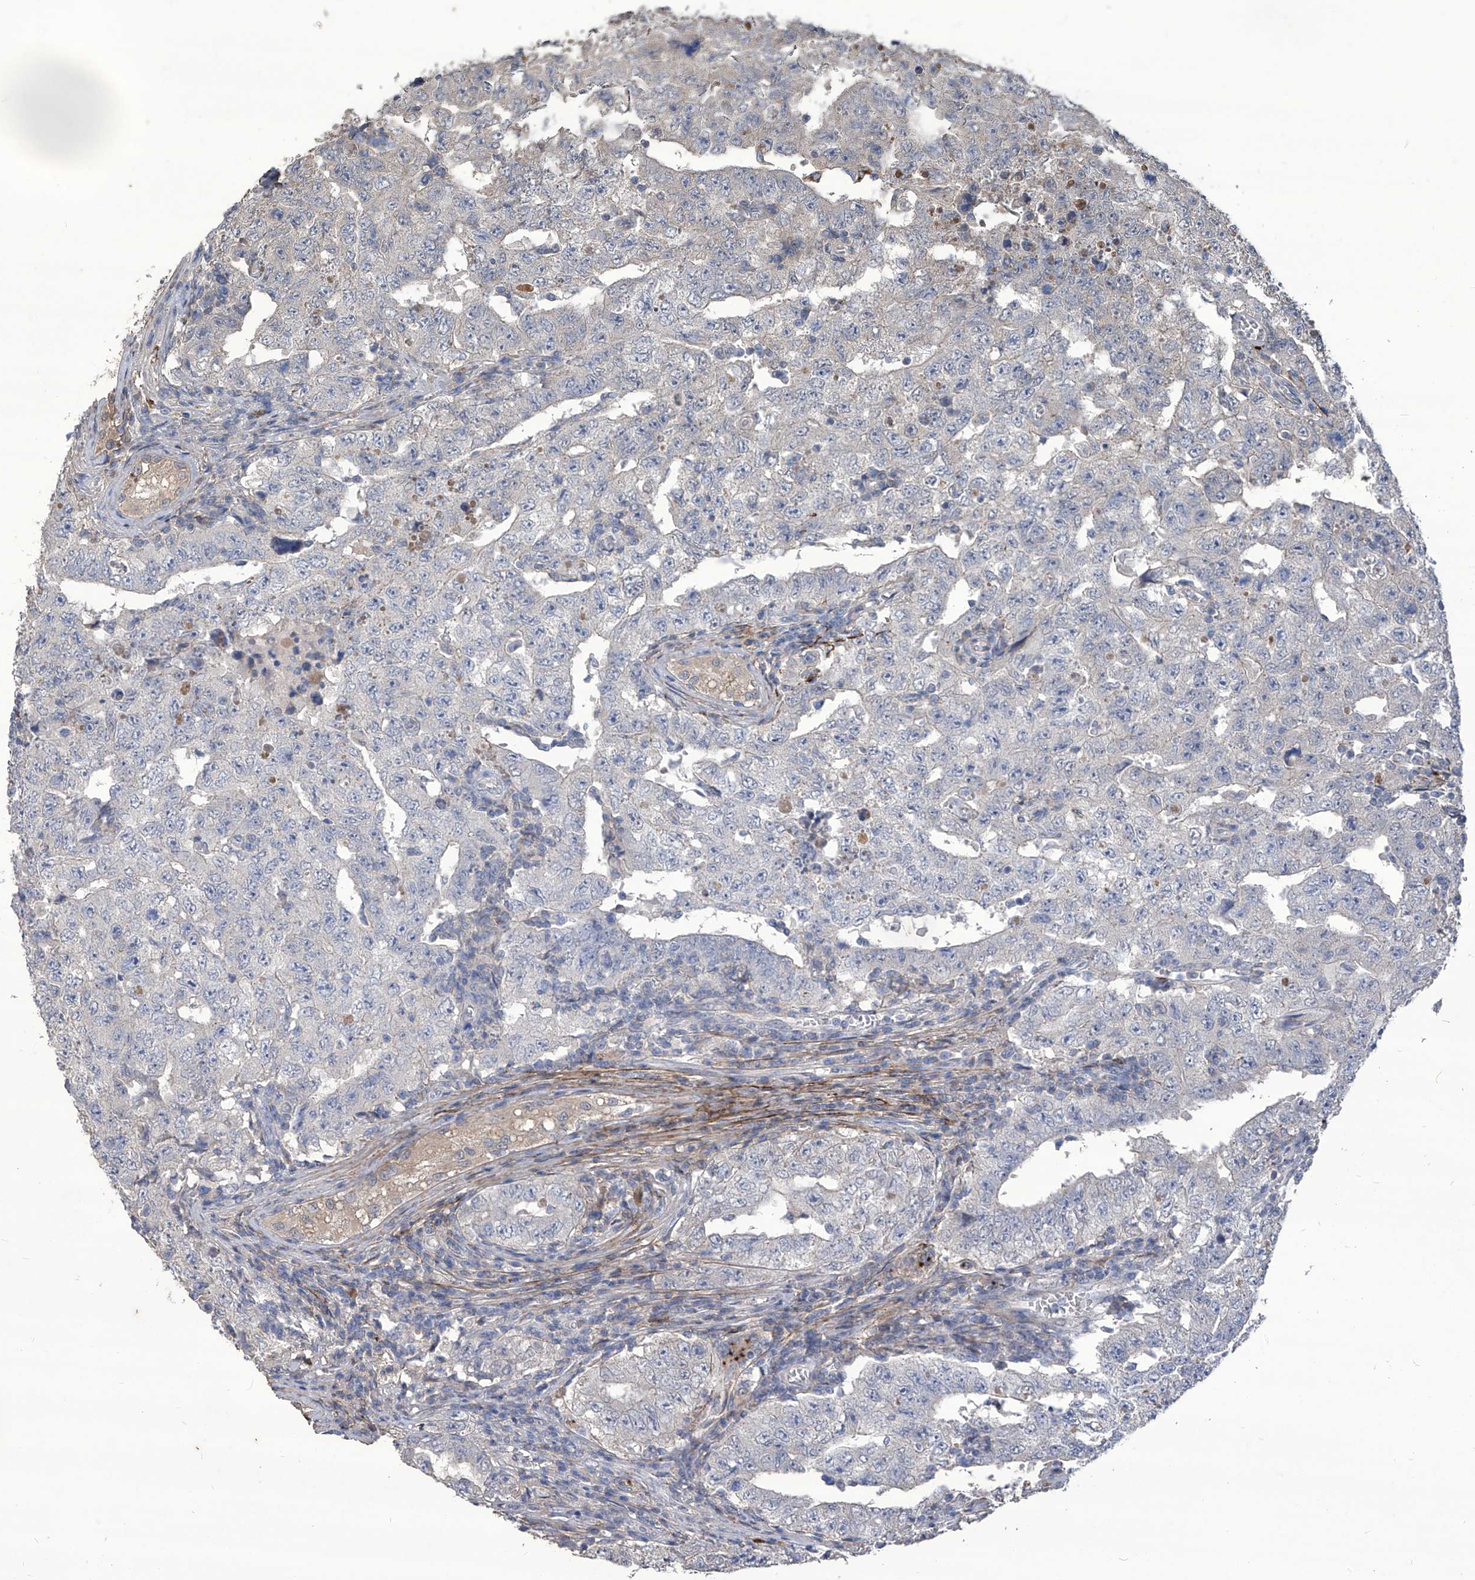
{"staining": {"intensity": "negative", "quantity": "none", "location": "none"}, "tissue": "testis cancer", "cell_type": "Tumor cells", "image_type": "cancer", "snomed": [{"axis": "morphology", "description": "Carcinoma, Embryonal, NOS"}, {"axis": "topography", "description": "Testis"}], "caption": "Immunohistochemical staining of human testis cancer shows no significant staining in tumor cells. (Immunohistochemistry, brightfield microscopy, high magnification).", "gene": "TXNIP", "patient": {"sex": "male", "age": 26}}